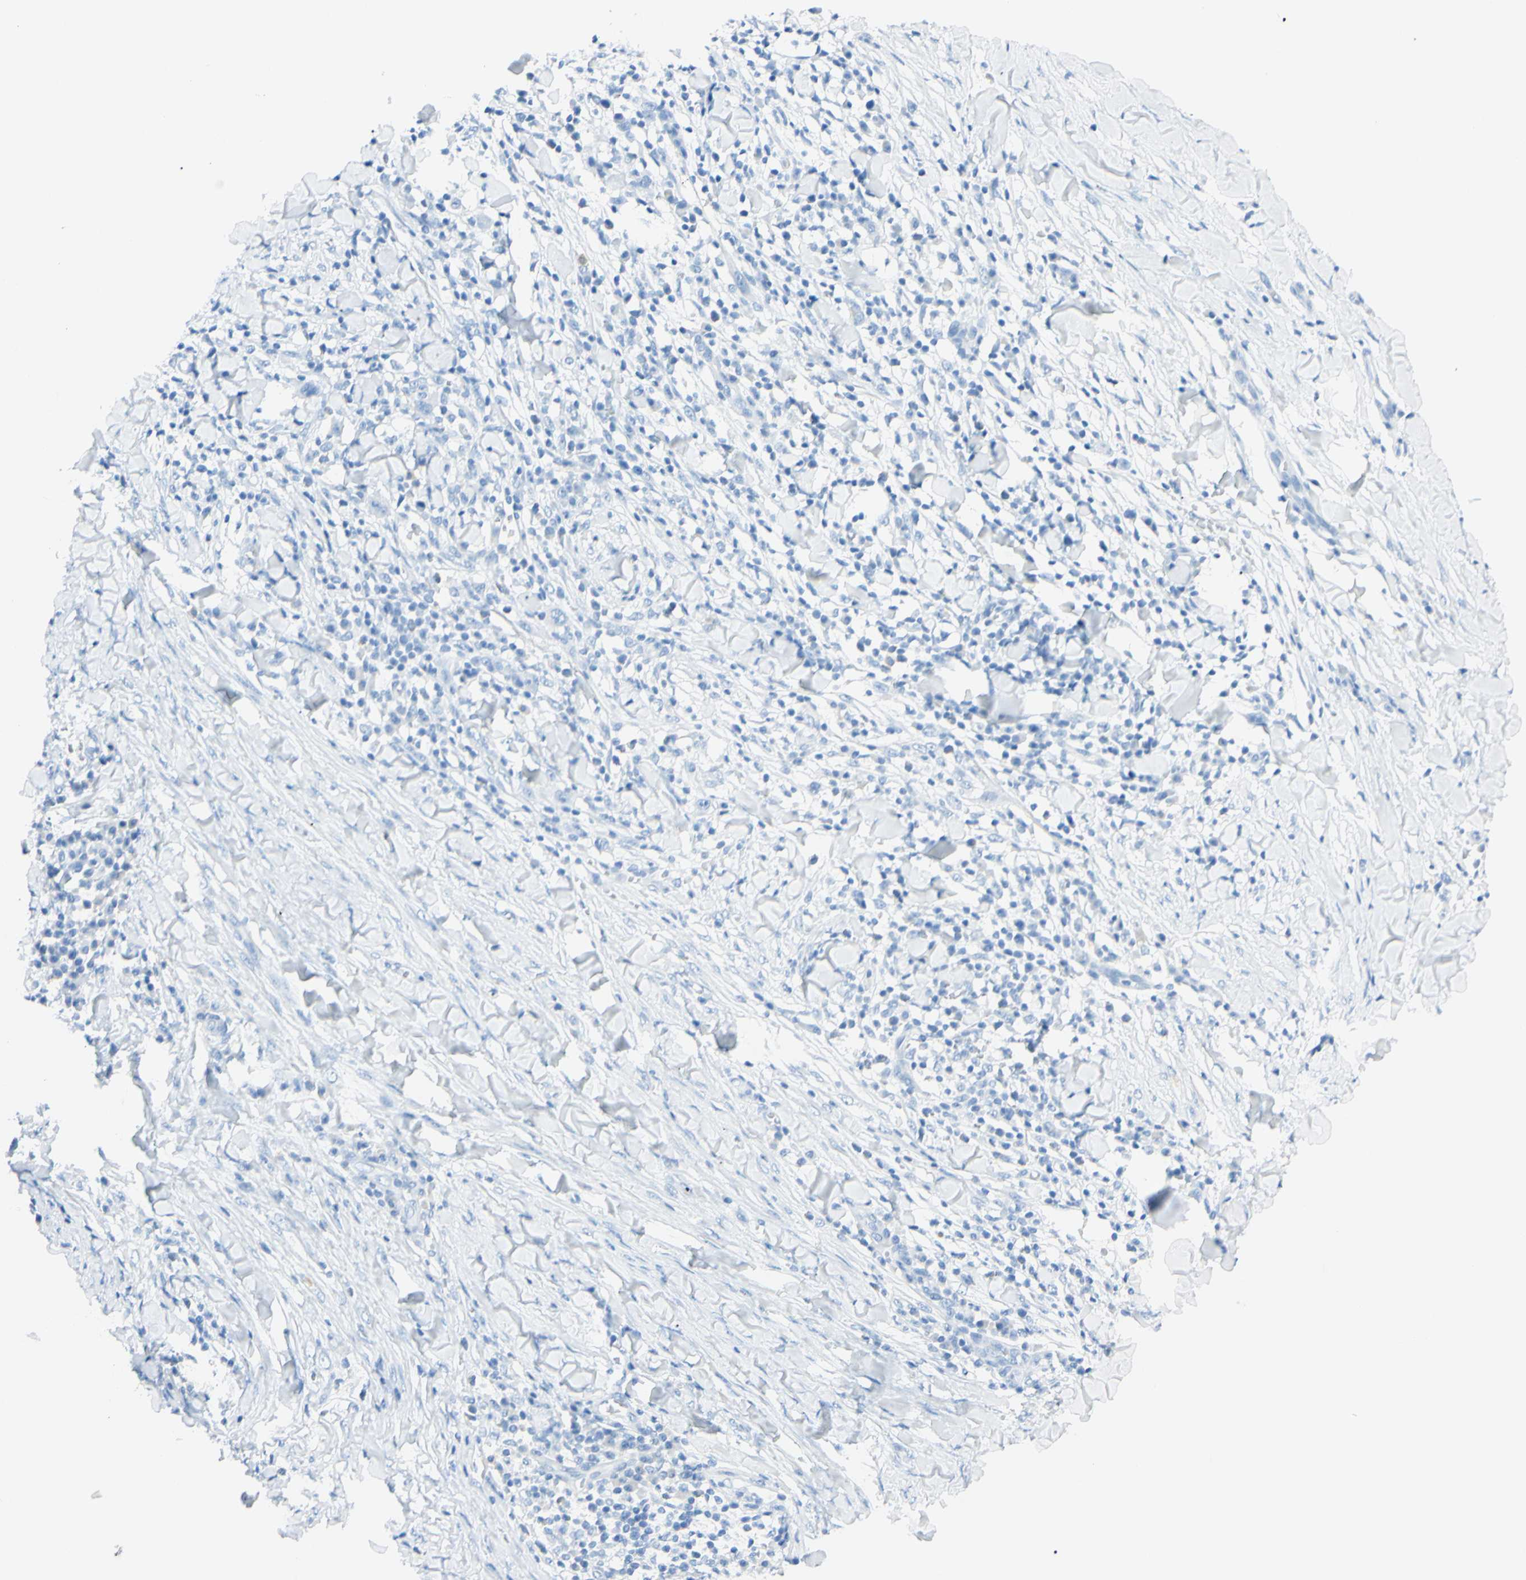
{"staining": {"intensity": "negative", "quantity": "none", "location": "none"}, "tissue": "skin cancer", "cell_type": "Tumor cells", "image_type": "cancer", "snomed": [{"axis": "morphology", "description": "Squamous cell carcinoma, NOS"}, {"axis": "topography", "description": "Skin"}], "caption": "The histopathology image displays no significant expression in tumor cells of skin squamous cell carcinoma.", "gene": "FOLH1", "patient": {"sex": "male", "age": 24}}